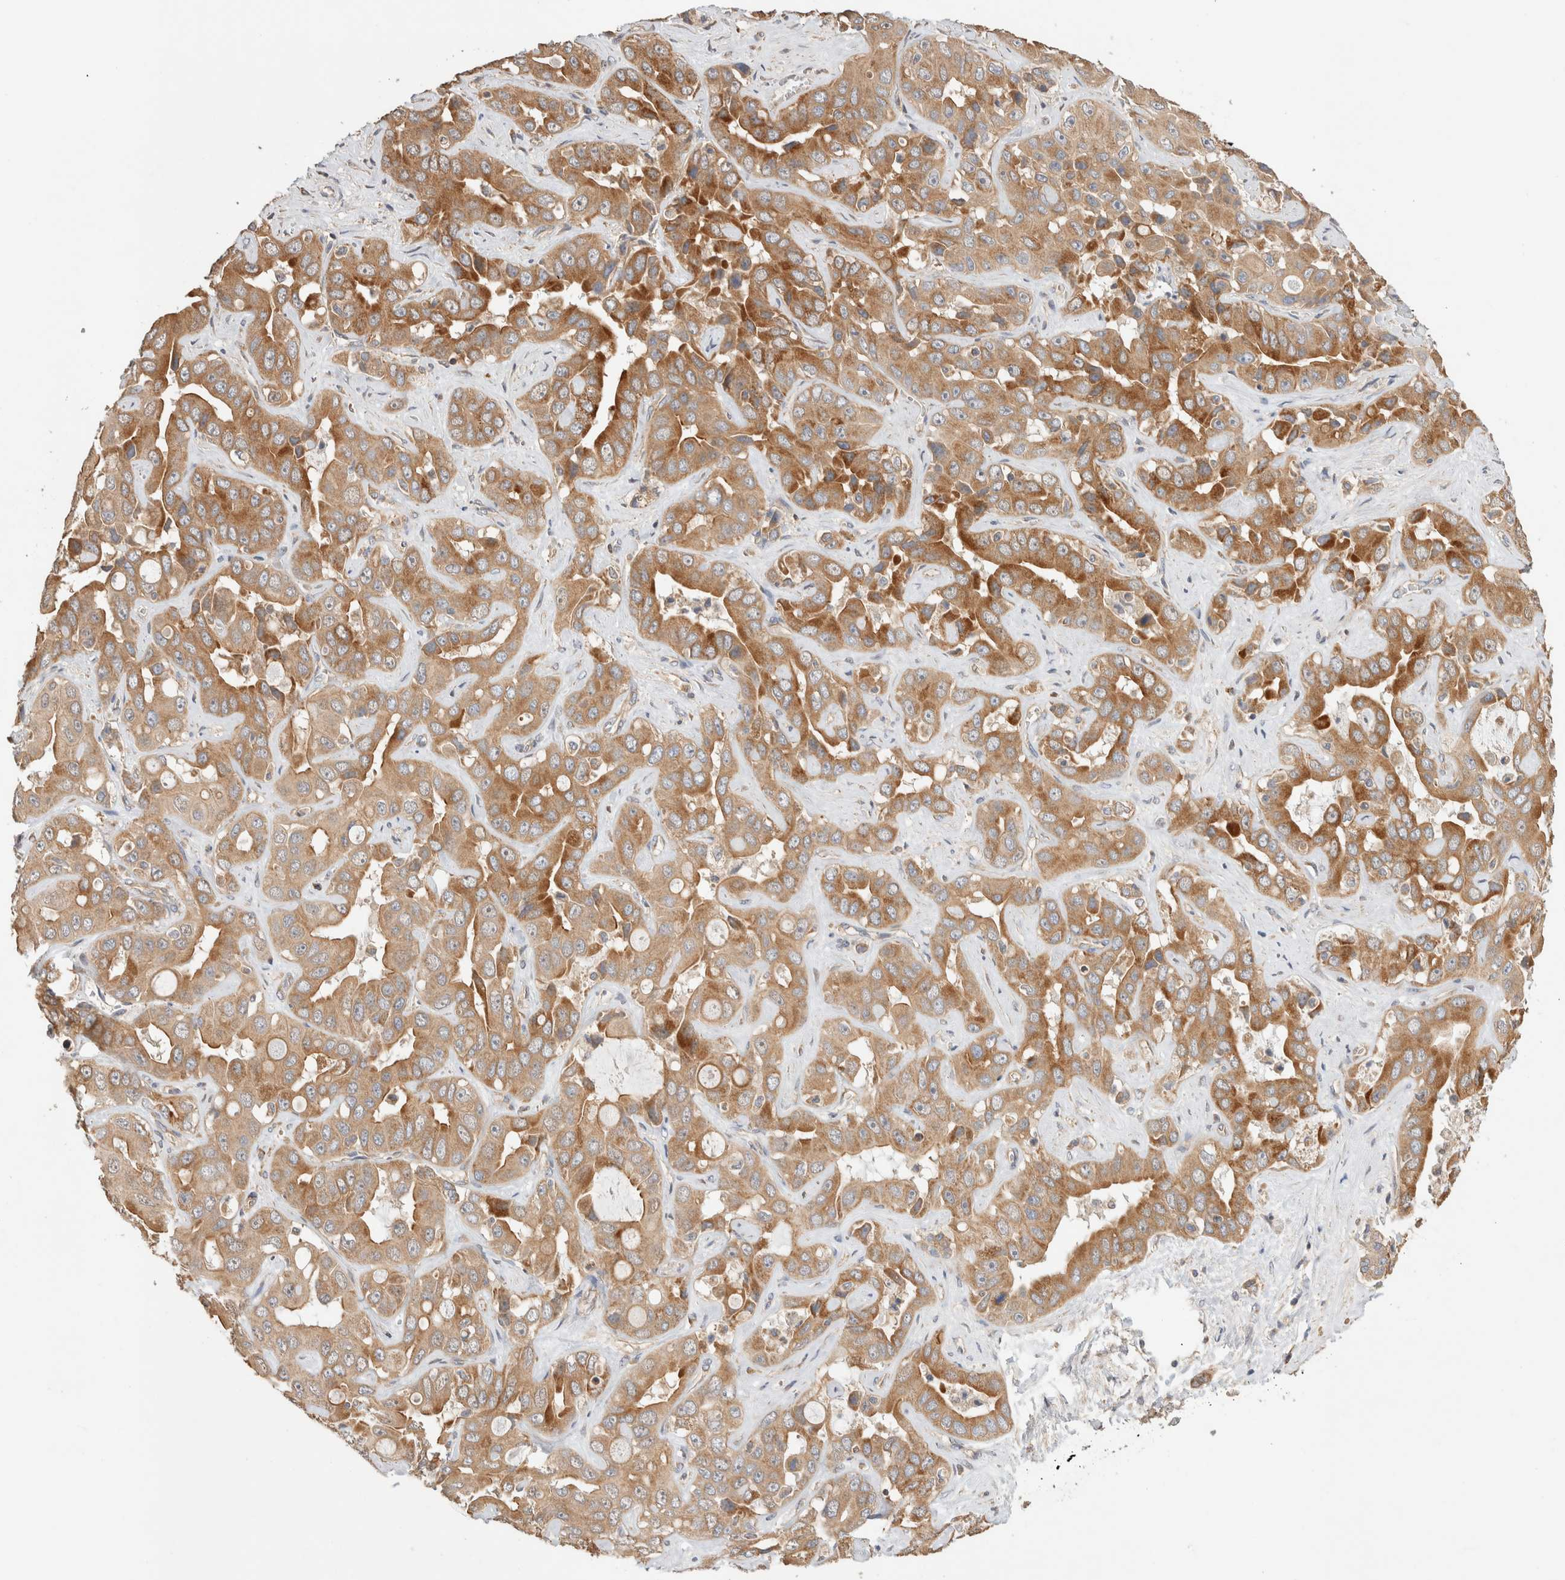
{"staining": {"intensity": "moderate", "quantity": ">75%", "location": "cytoplasmic/membranous"}, "tissue": "liver cancer", "cell_type": "Tumor cells", "image_type": "cancer", "snomed": [{"axis": "morphology", "description": "Cholangiocarcinoma"}, {"axis": "topography", "description": "Liver"}], "caption": "DAB immunohistochemical staining of human cholangiocarcinoma (liver) shows moderate cytoplasmic/membranous protein staining in approximately >75% of tumor cells.", "gene": "B3GNTL1", "patient": {"sex": "female", "age": 52}}